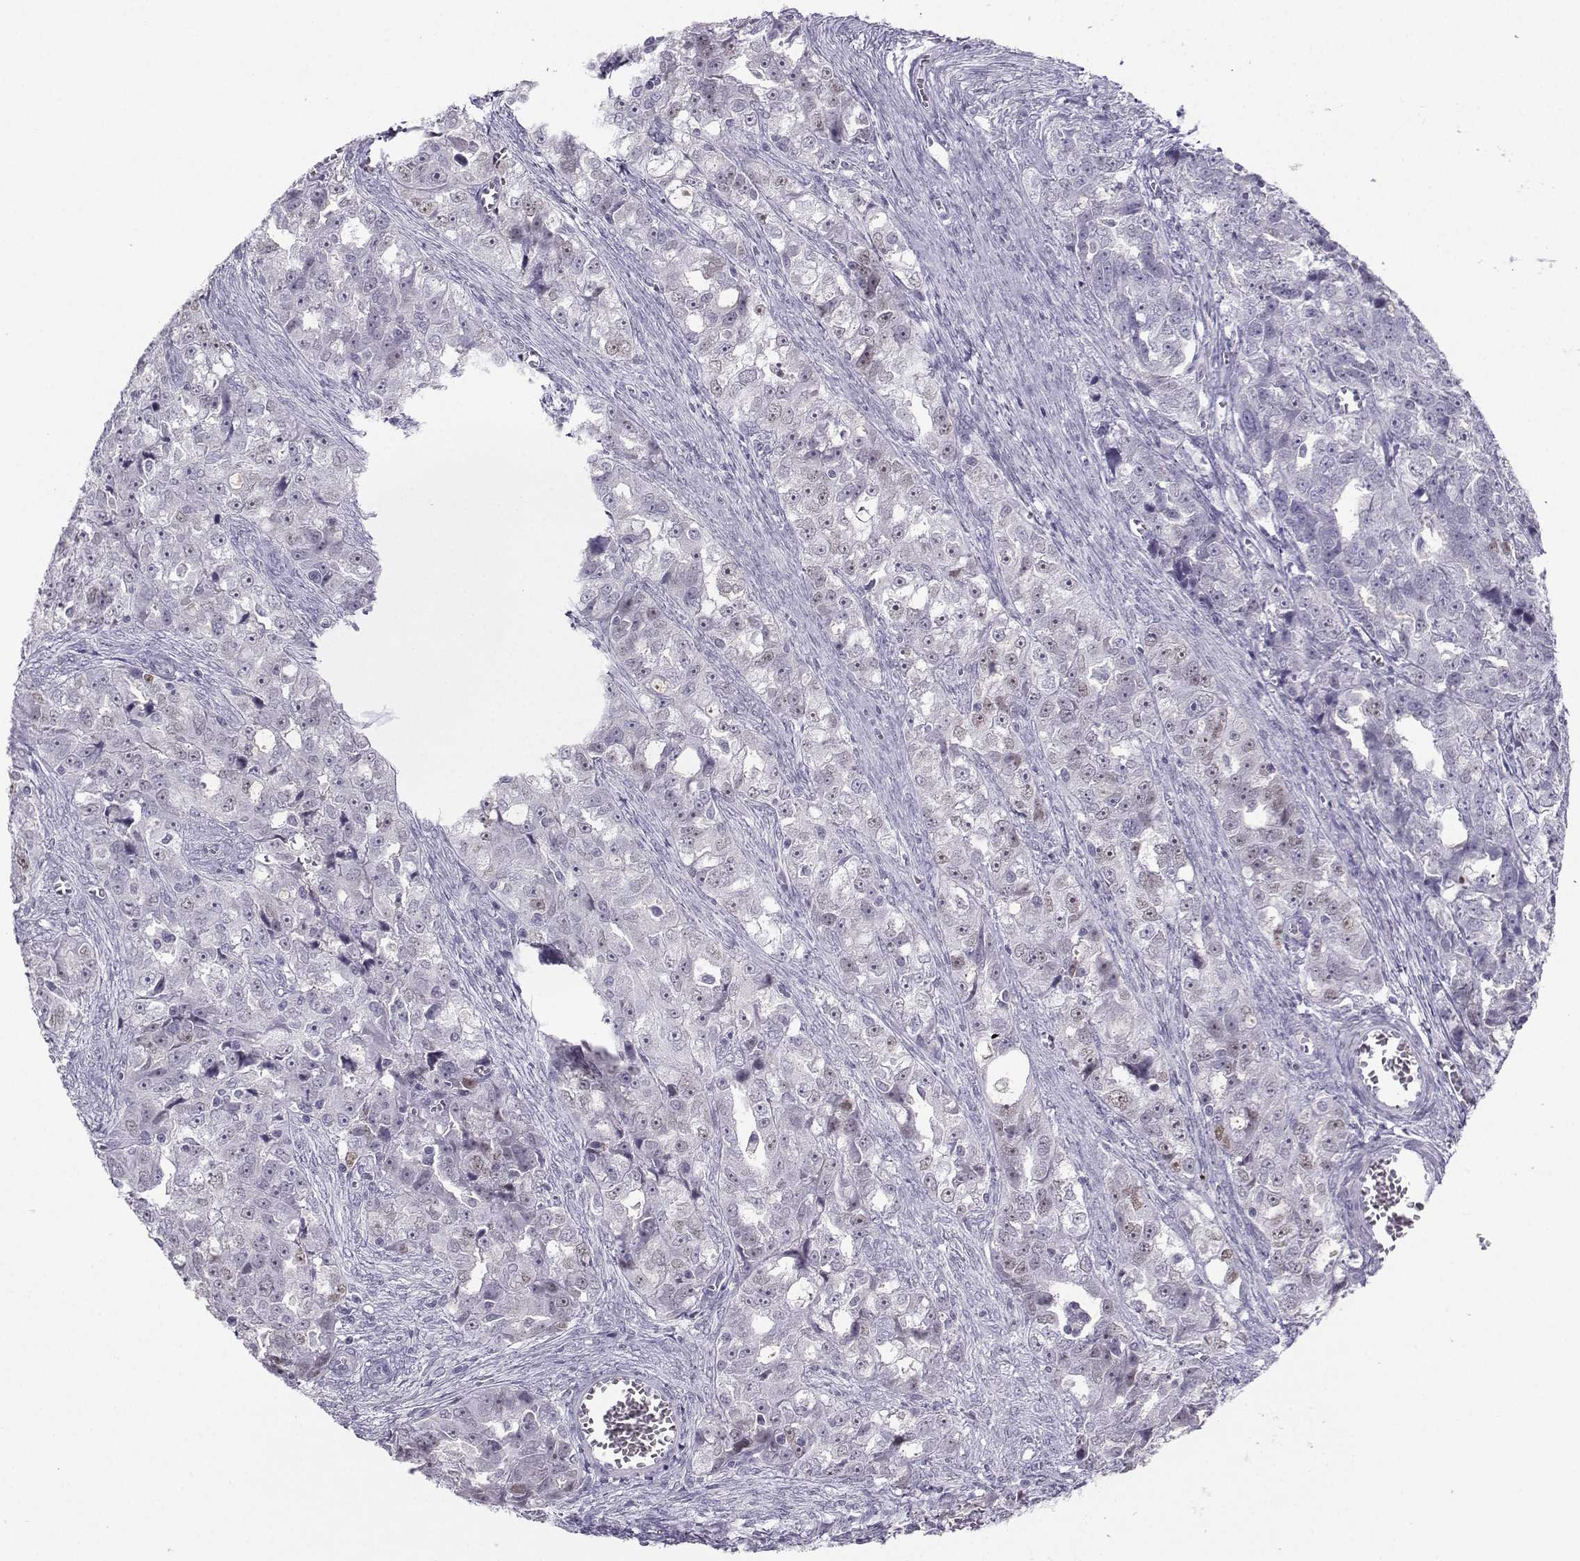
{"staining": {"intensity": "weak", "quantity": "<25%", "location": "nuclear"}, "tissue": "ovarian cancer", "cell_type": "Tumor cells", "image_type": "cancer", "snomed": [{"axis": "morphology", "description": "Cystadenocarcinoma, serous, NOS"}, {"axis": "topography", "description": "Ovary"}], "caption": "Tumor cells show no significant staining in ovarian cancer (serous cystadenocarcinoma).", "gene": "LHX1", "patient": {"sex": "female", "age": 51}}